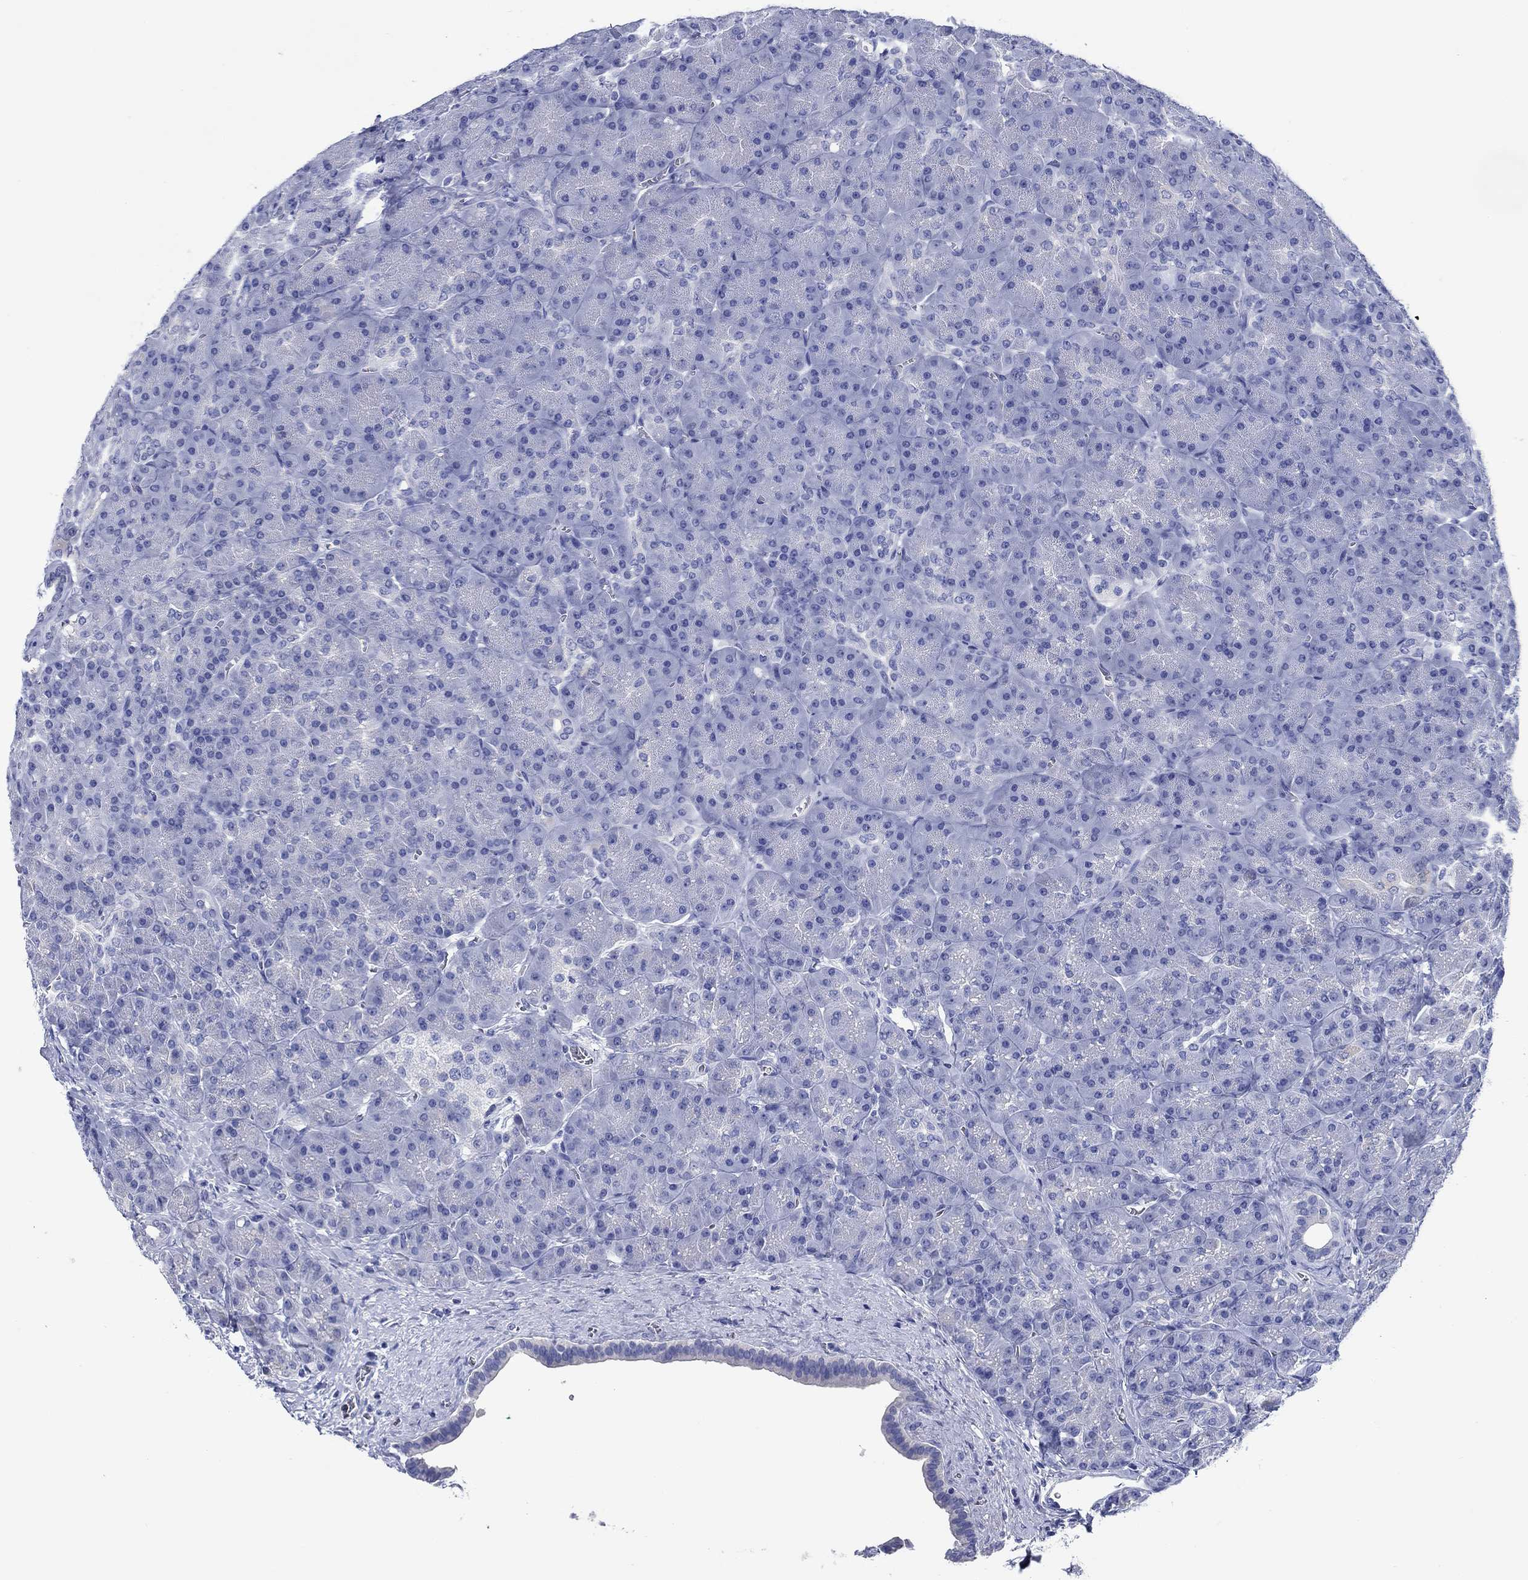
{"staining": {"intensity": "negative", "quantity": "none", "location": "none"}, "tissue": "pancreas", "cell_type": "Exocrine glandular cells", "image_type": "normal", "snomed": [{"axis": "morphology", "description": "Normal tissue, NOS"}, {"axis": "topography", "description": "Pancreas"}], "caption": "Exocrine glandular cells are negative for protein expression in normal human pancreas. Brightfield microscopy of IHC stained with DAB (3,3'-diaminobenzidine) (brown) and hematoxylin (blue), captured at high magnification.", "gene": "ENSG00000251537", "patient": {"sex": "male", "age": 57}}